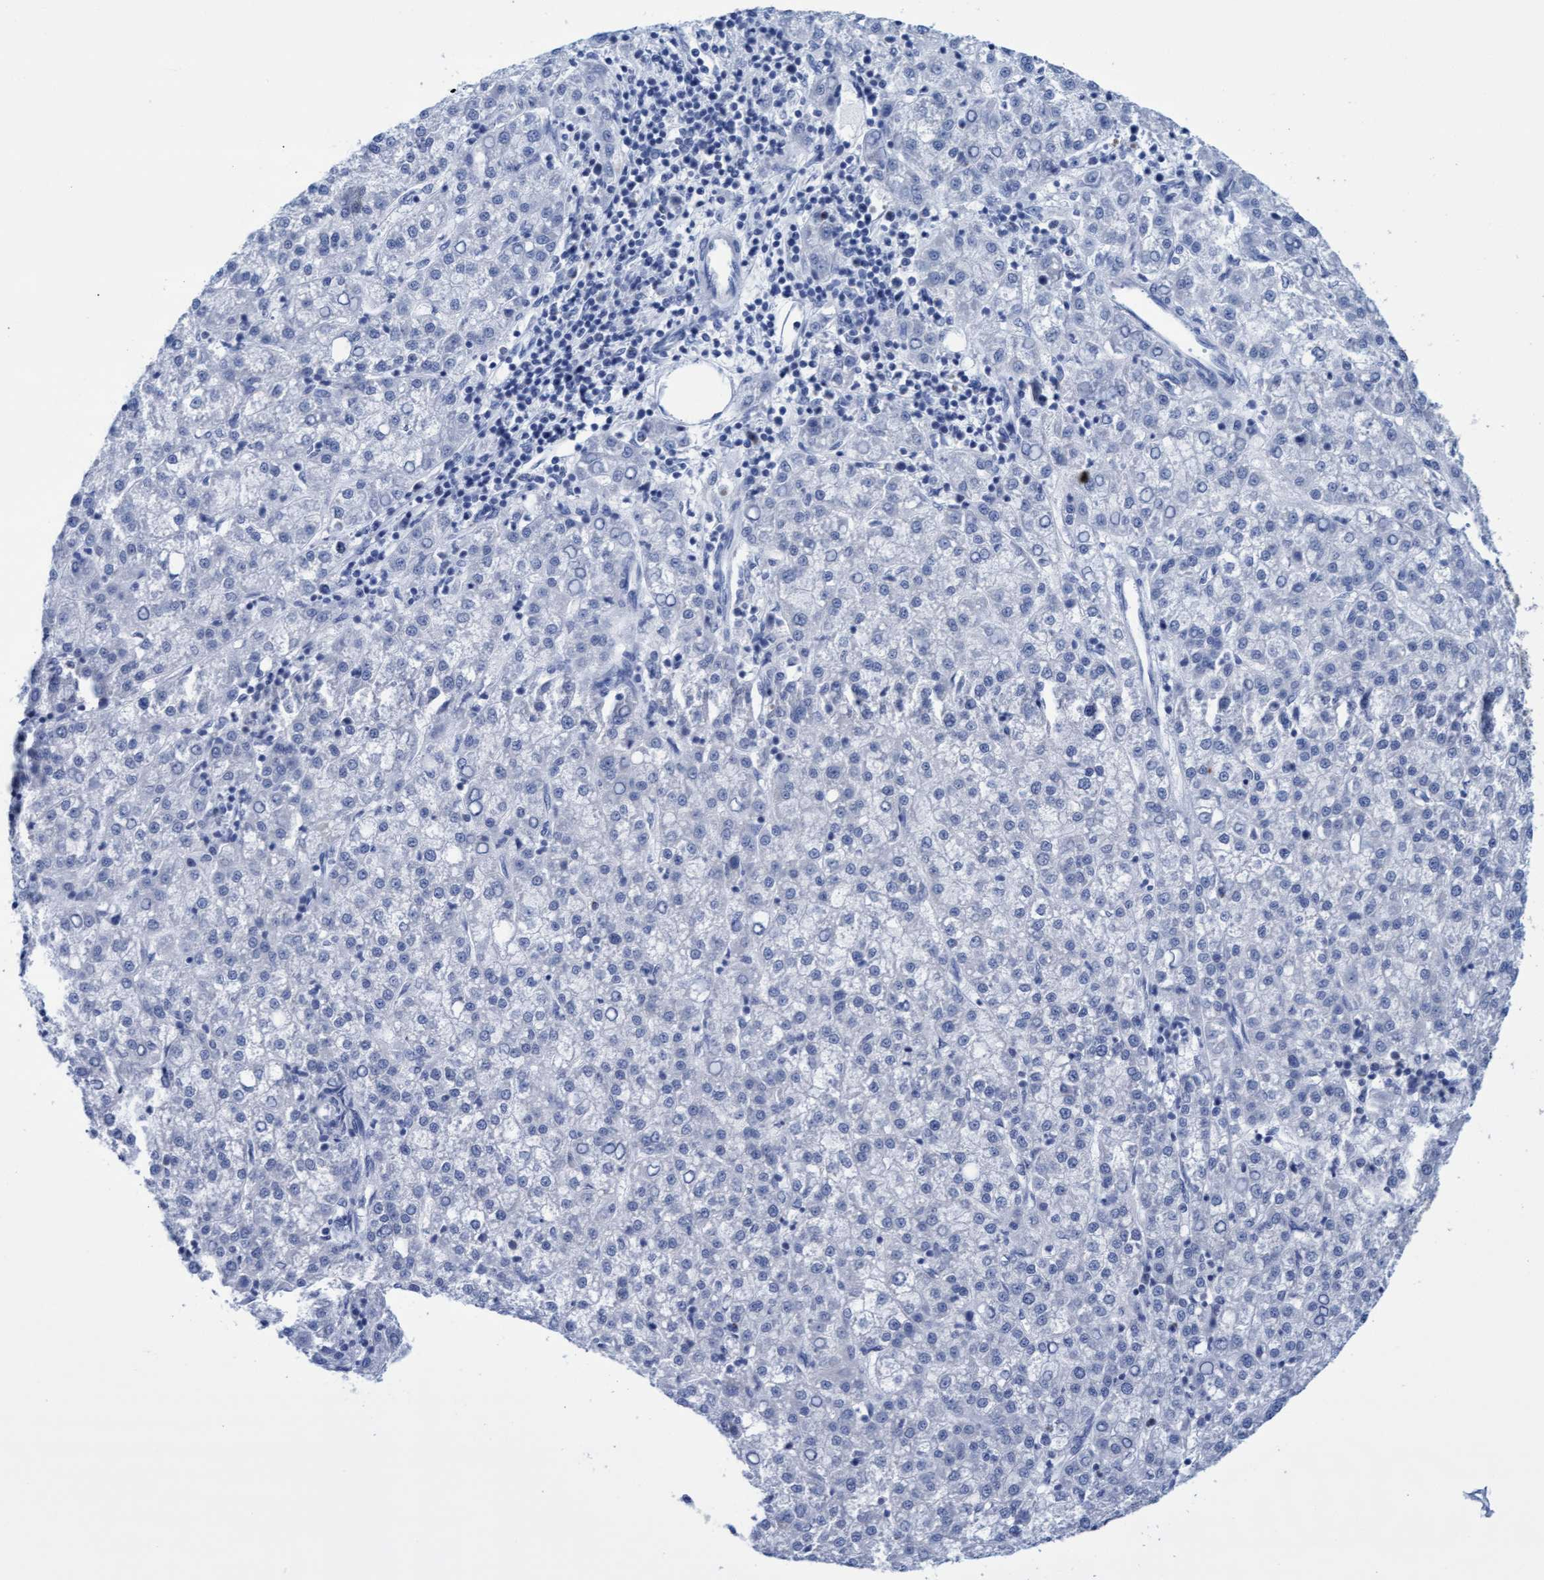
{"staining": {"intensity": "negative", "quantity": "none", "location": "none"}, "tissue": "liver cancer", "cell_type": "Tumor cells", "image_type": "cancer", "snomed": [{"axis": "morphology", "description": "Carcinoma, Hepatocellular, NOS"}, {"axis": "topography", "description": "Liver"}], "caption": "DAB immunohistochemical staining of liver cancer displays no significant positivity in tumor cells.", "gene": "MRPL38", "patient": {"sex": "female", "age": 58}}